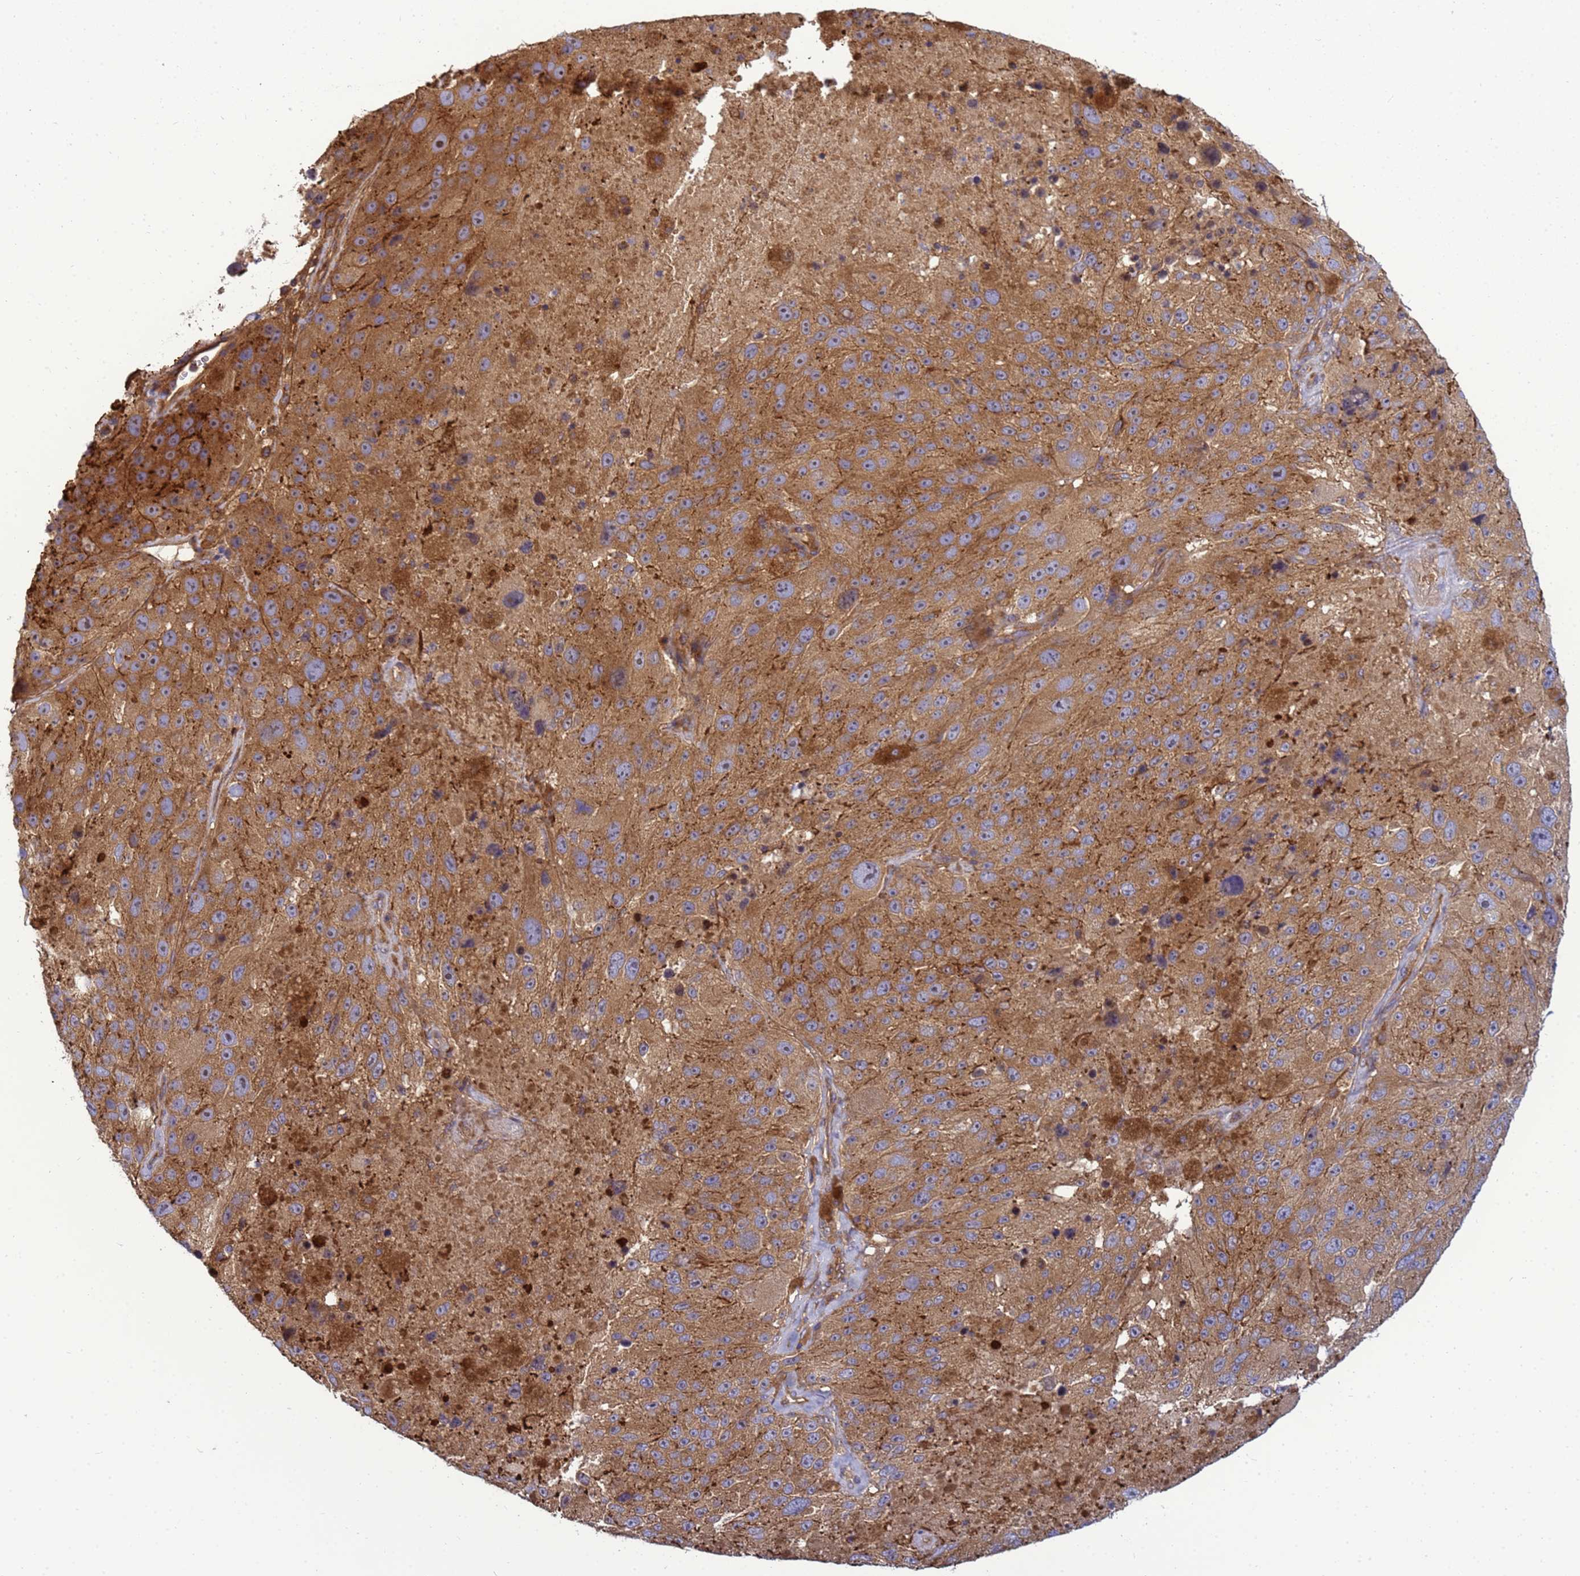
{"staining": {"intensity": "moderate", "quantity": ">75%", "location": "cytoplasmic/membranous"}, "tissue": "melanoma", "cell_type": "Tumor cells", "image_type": "cancer", "snomed": [{"axis": "morphology", "description": "Malignant melanoma, Metastatic site"}, {"axis": "topography", "description": "Lymph node"}], "caption": "Immunohistochemistry (IHC) staining of melanoma, which displays medium levels of moderate cytoplasmic/membranous positivity in approximately >75% of tumor cells indicating moderate cytoplasmic/membranous protein staining. The staining was performed using DAB (brown) for protein detection and nuclei were counterstained in hematoxylin (blue).", "gene": "BECN1", "patient": {"sex": "male", "age": 62}}